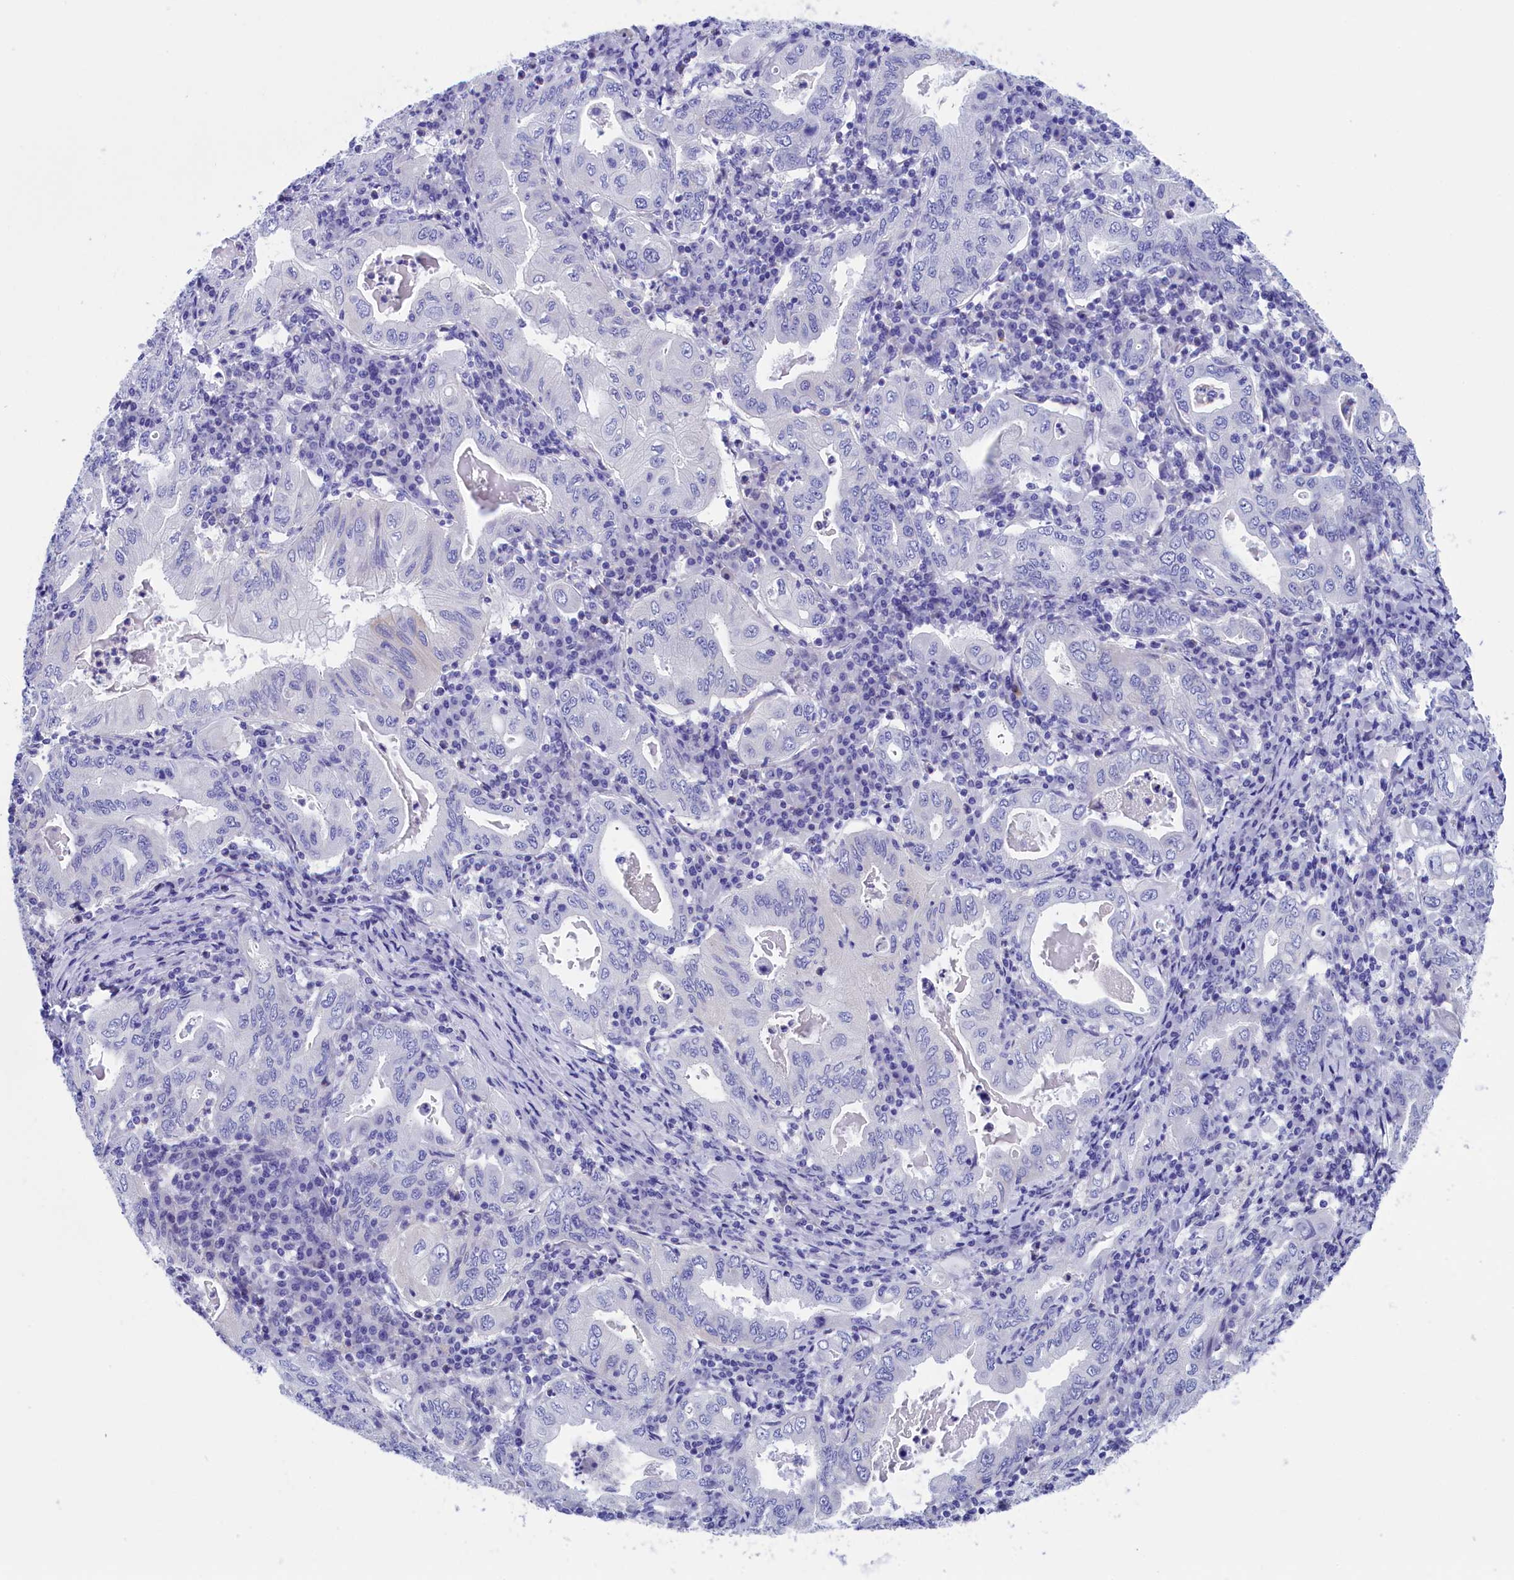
{"staining": {"intensity": "negative", "quantity": "none", "location": "none"}, "tissue": "stomach cancer", "cell_type": "Tumor cells", "image_type": "cancer", "snomed": [{"axis": "morphology", "description": "Normal tissue, NOS"}, {"axis": "morphology", "description": "Adenocarcinoma, NOS"}, {"axis": "topography", "description": "Esophagus"}, {"axis": "topography", "description": "Stomach, upper"}, {"axis": "topography", "description": "Peripheral nerve tissue"}], "caption": "Image shows no significant protein positivity in tumor cells of stomach cancer (adenocarcinoma).", "gene": "VPS35L", "patient": {"sex": "male", "age": 62}}